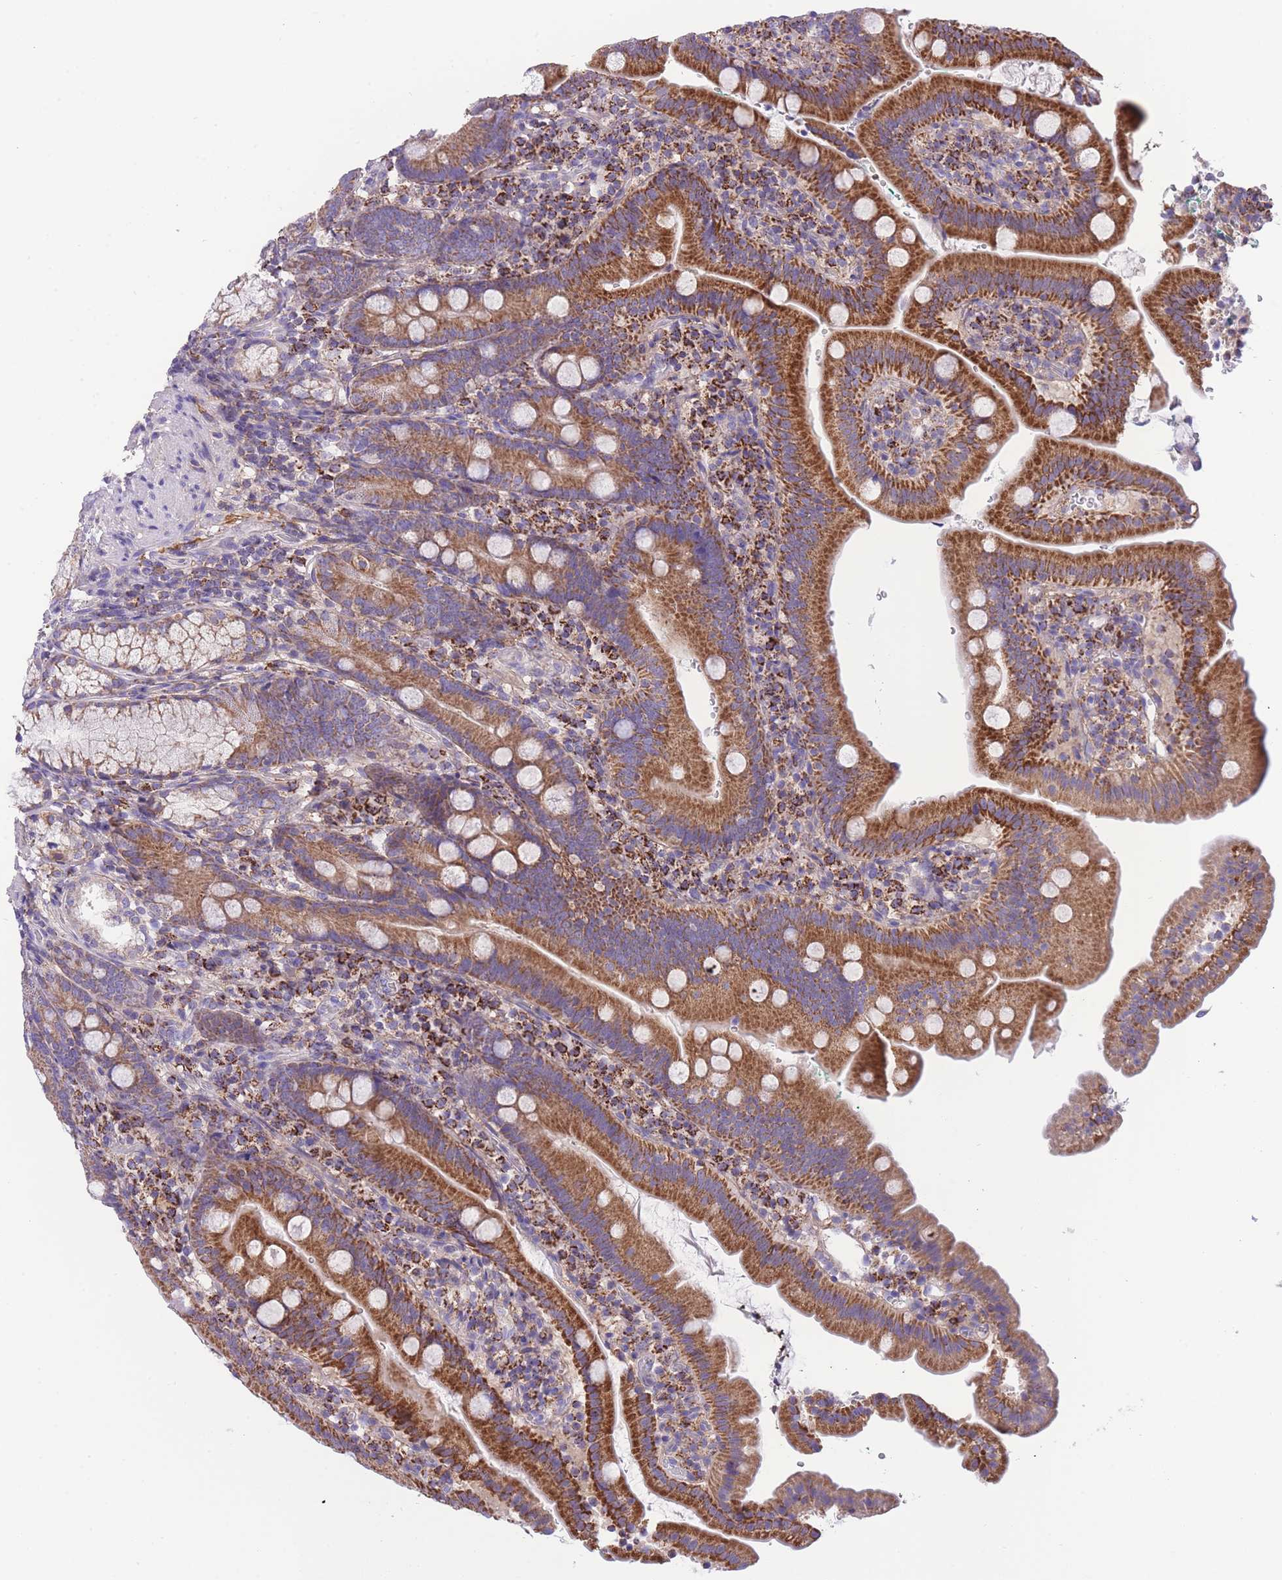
{"staining": {"intensity": "strong", "quantity": ">75%", "location": "cytoplasmic/membranous"}, "tissue": "duodenum", "cell_type": "Glandular cells", "image_type": "normal", "snomed": [{"axis": "morphology", "description": "Normal tissue, NOS"}, {"axis": "topography", "description": "Duodenum"}], "caption": "A brown stain shows strong cytoplasmic/membranous expression of a protein in glandular cells of benign human duodenum. (Brightfield microscopy of DAB IHC at high magnification).", "gene": "ST3GAL3", "patient": {"sex": "female", "age": 67}}